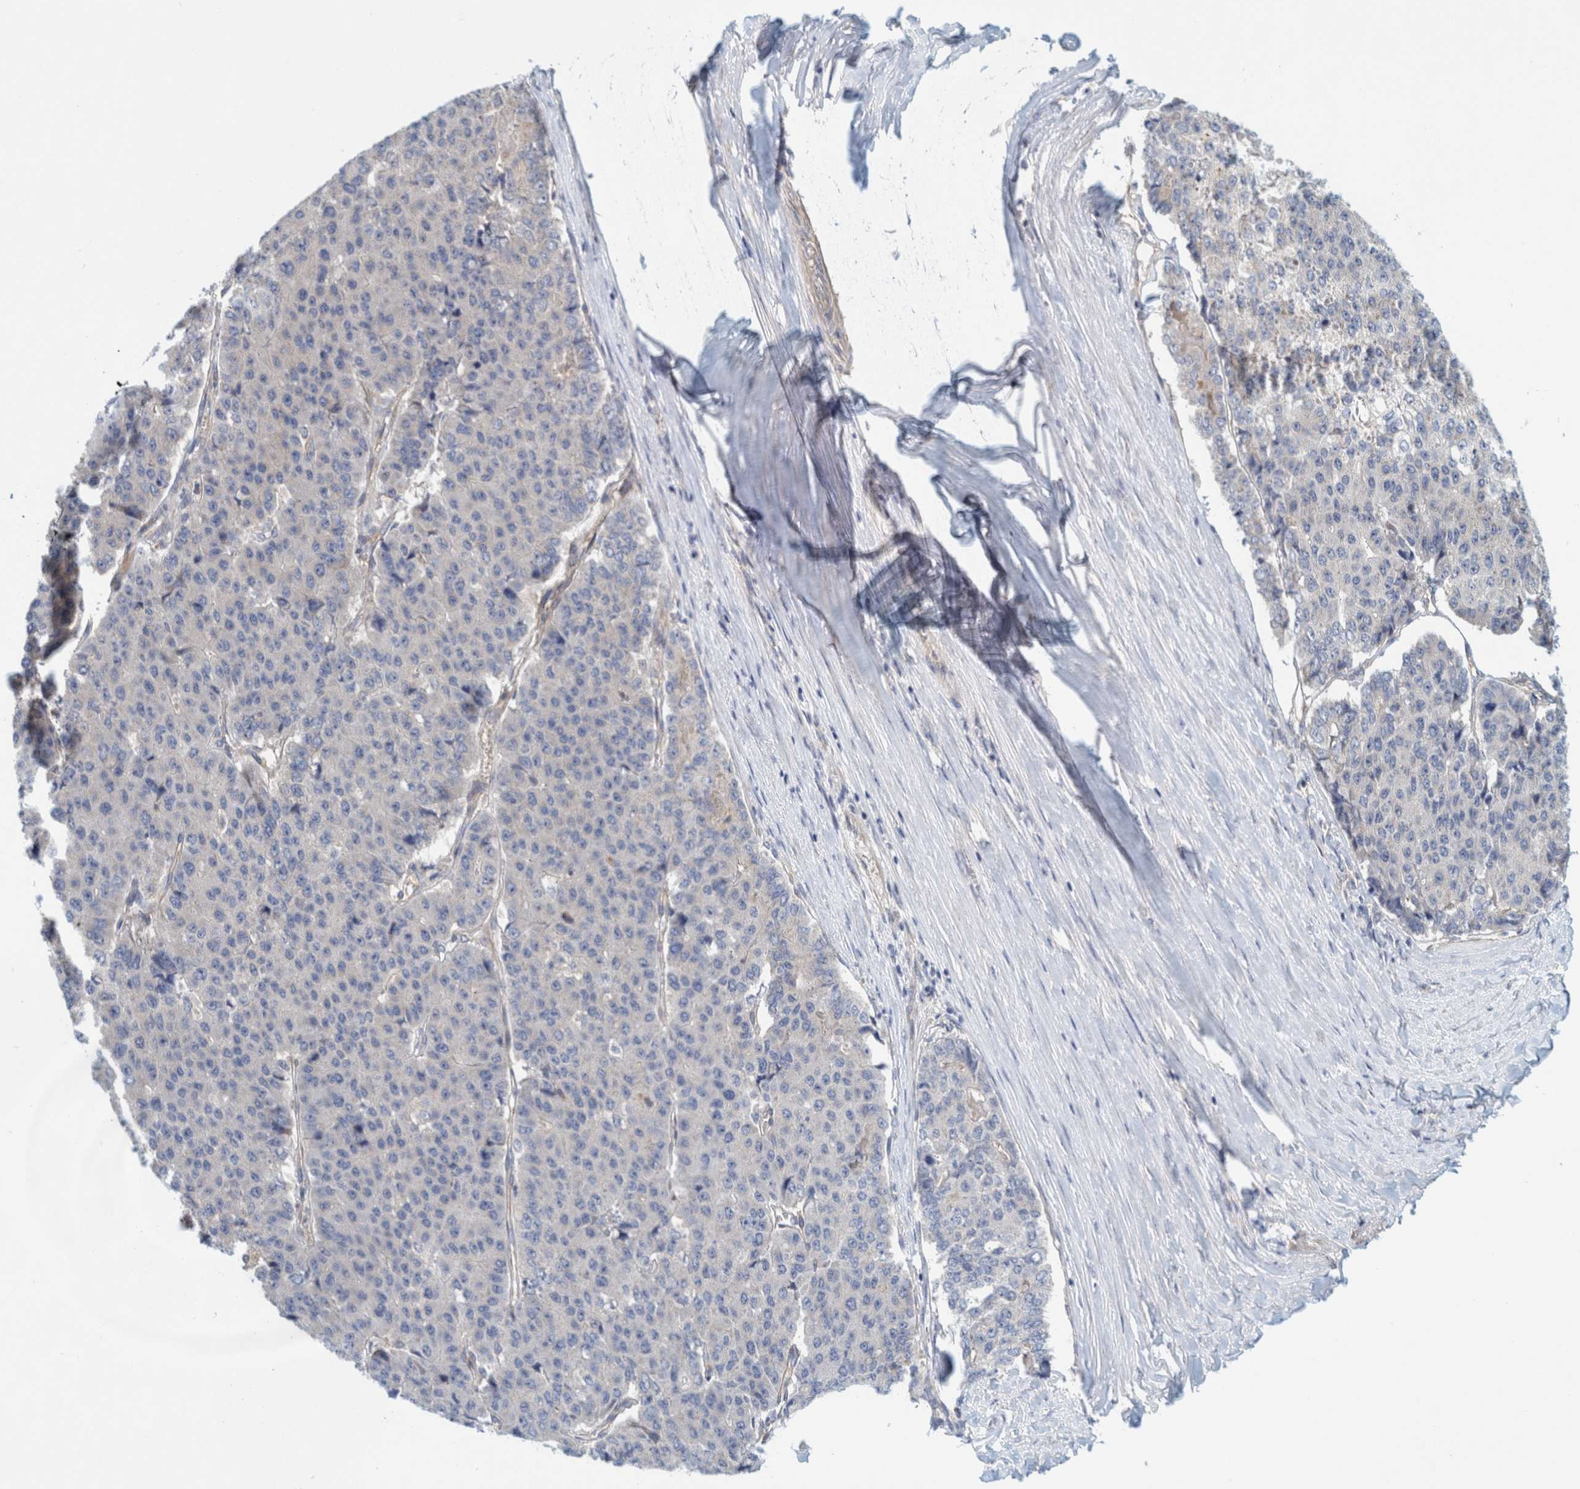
{"staining": {"intensity": "negative", "quantity": "none", "location": "none"}, "tissue": "pancreatic cancer", "cell_type": "Tumor cells", "image_type": "cancer", "snomed": [{"axis": "morphology", "description": "Adenocarcinoma, NOS"}, {"axis": "topography", "description": "Pancreas"}], "caption": "Adenocarcinoma (pancreatic) was stained to show a protein in brown. There is no significant expression in tumor cells. (DAB immunohistochemistry, high magnification).", "gene": "ZNF324B", "patient": {"sex": "male", "age": 50}}